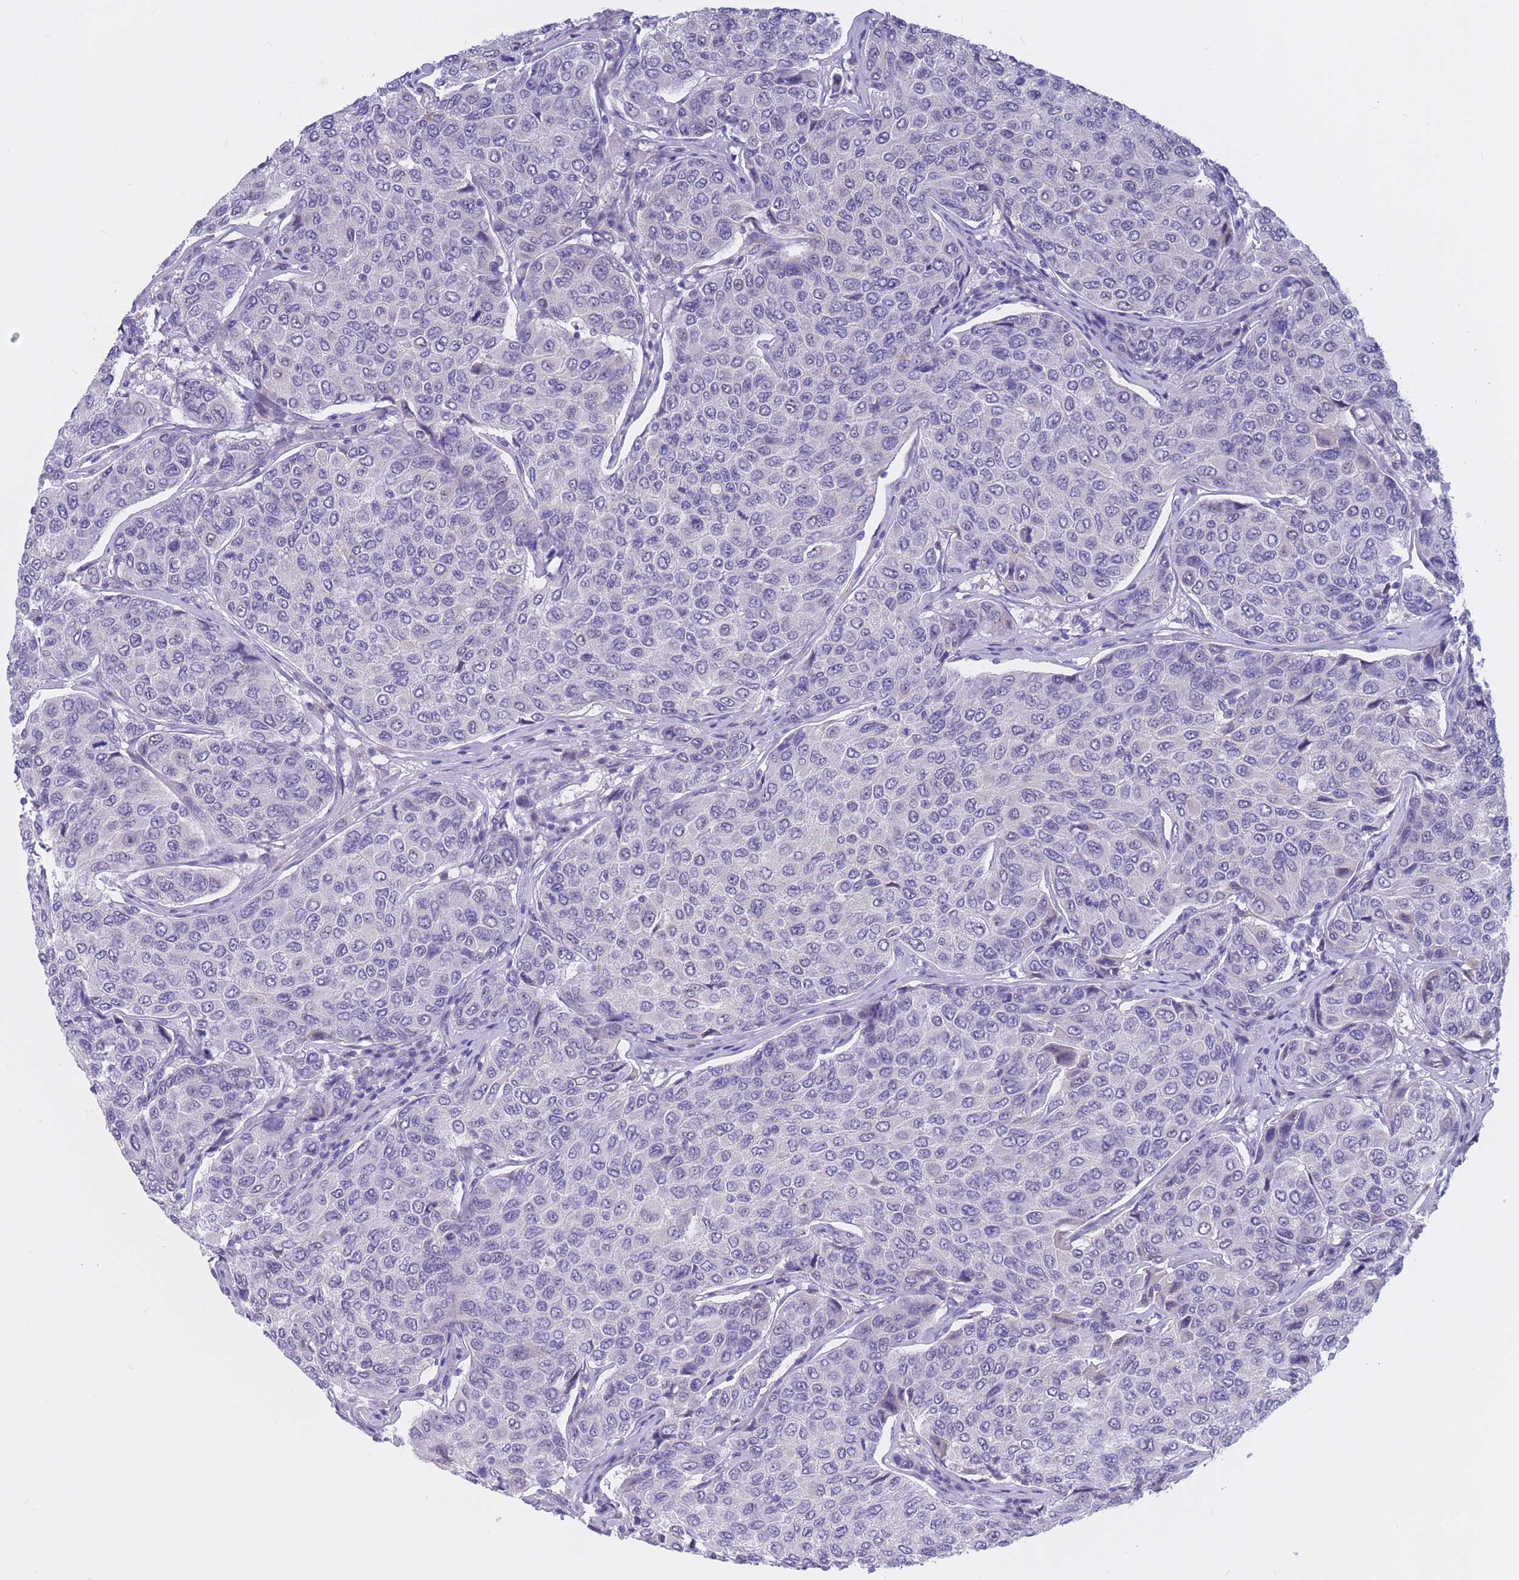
{"staining": {"intensity": "negative", "quantity": "none", "location": "none"}, "tissue": "breast cancer", "cell_type": "Tumor cells", "image_type": "cancer", "snomed": [{"axis": "morphology", "description": "Duct carcinoma"}, {"axis": "topography", "description": "Breast"}], "caption": "DAB (3,3'-diaminobenzidine) immunohistochemical staining of breast cancer (intraductal carcinoma) demonstrates no significant positivity in tumor cells.", "gene": "BOP1", "patient": {"sex": "female", "age": 55}}